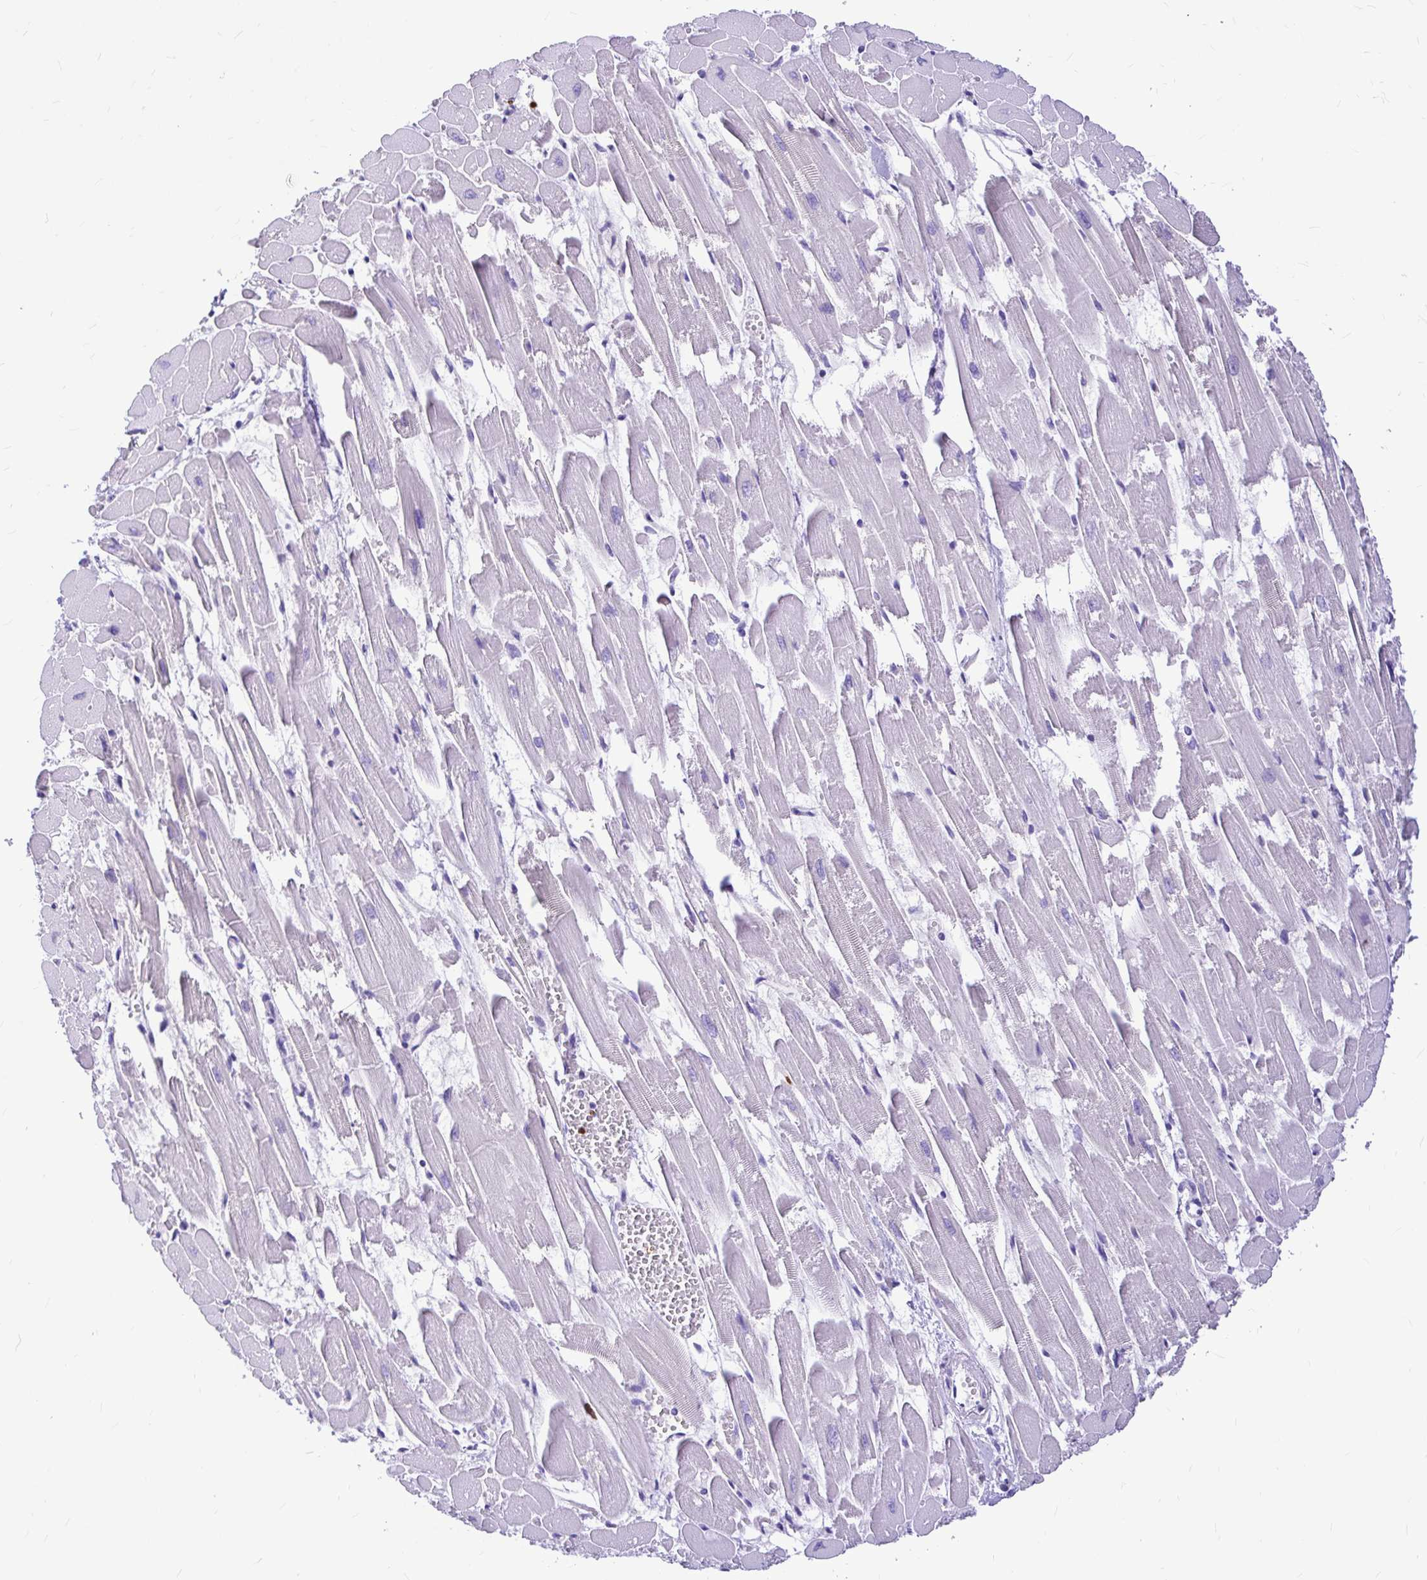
{"staining": {"intensity": "negative", "quantity": "none", "location": "none"}, "tissue": "heart muscle", "cell_type": "Cardiomyocytes", "image_type": "normal", "snomed": [{"axis": "morphology", "description": "Normal tissue, NOS"}, {"axis": "topography", "description": "Heart"}], "caption": "Heart muscle was stained to show a protein in brown. There is no significant staining in cardiomyocytes. (IHC, brightfield microscopy, high magnification).", "gene": "CLEC1B", "patient": {"sex": "female", "age": 52}}